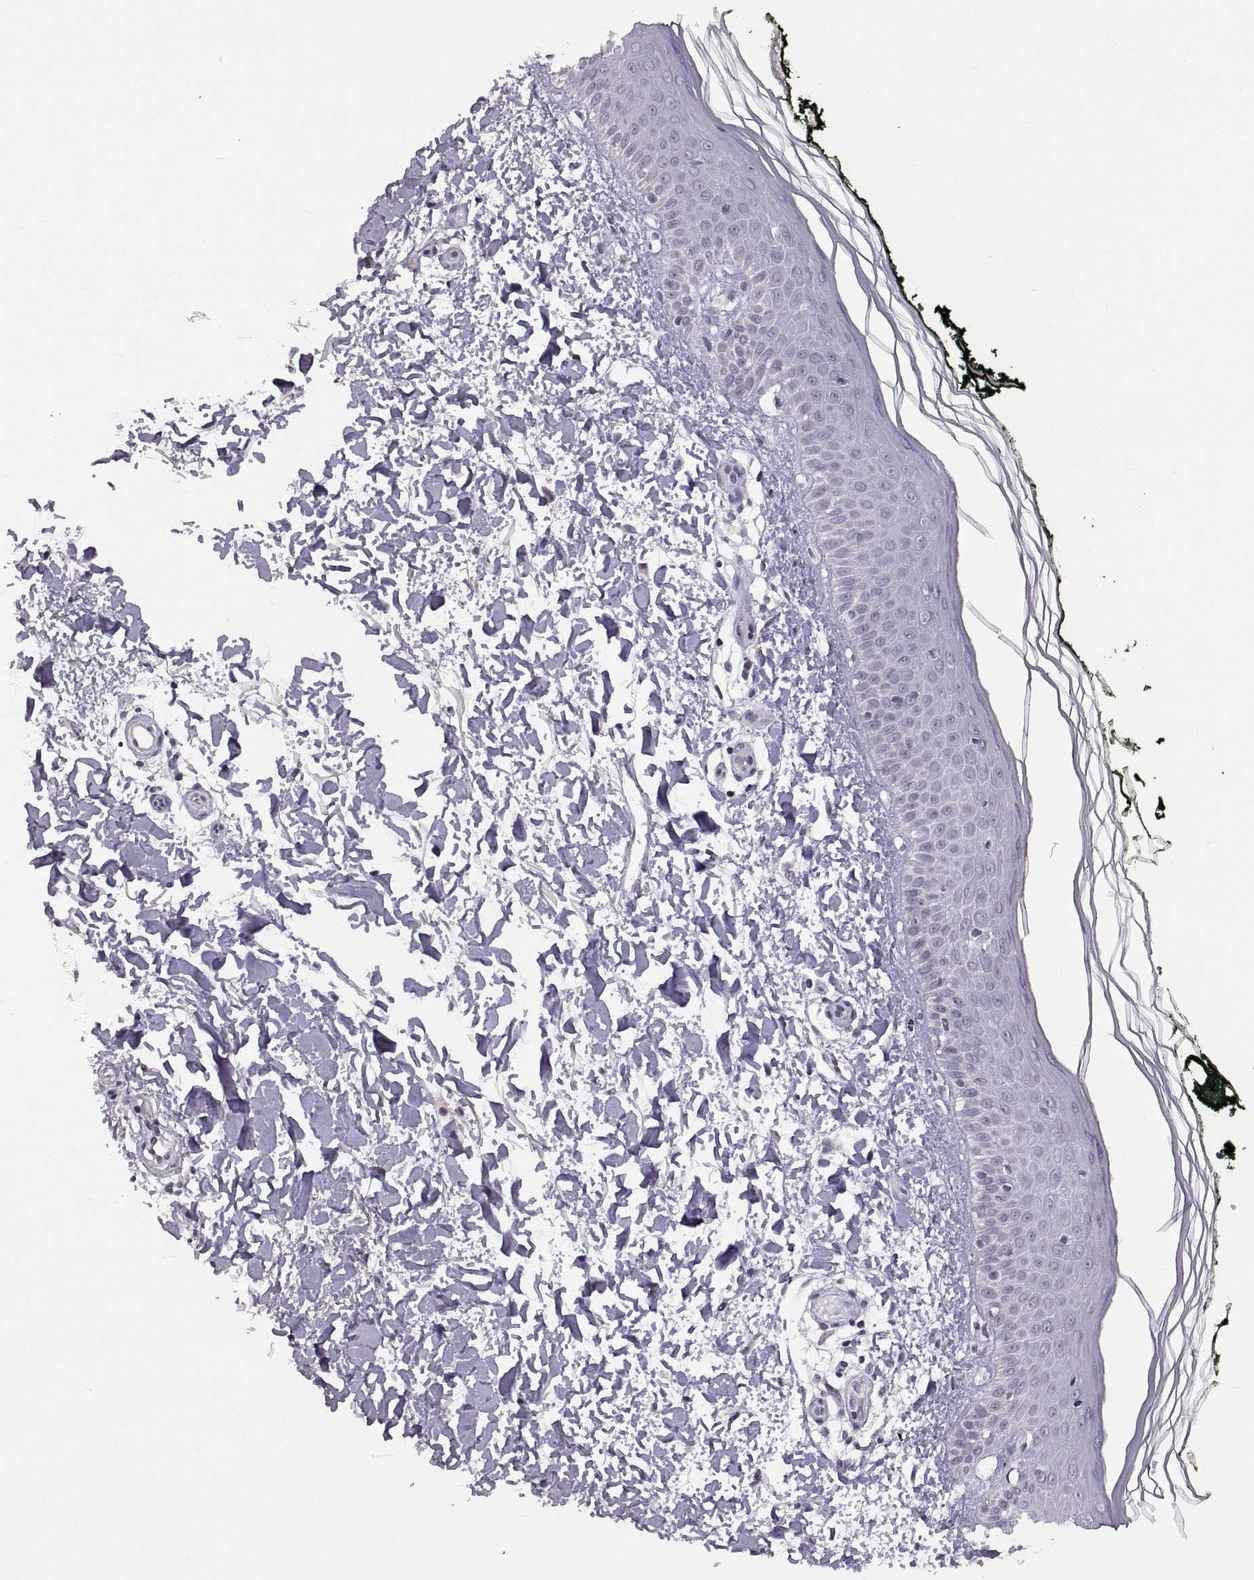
{"staining": {"intensity": "negative", "quantity": "none", "location": "none"}, "tissue": "skin", "cell_type": "Fibroblasts", "image_type": "normal", "snomed": [{"axis": "morphology", "description": "Normal tissue, NOS"}, {"axis": "topography", "description": "Skin"}], "caption": "Immunohistochemical staining of unremarkable skin displays no significant positivity in fibroblasts.", "gene": "NEK2", "patient": {"sex": "female", "age": 62}}